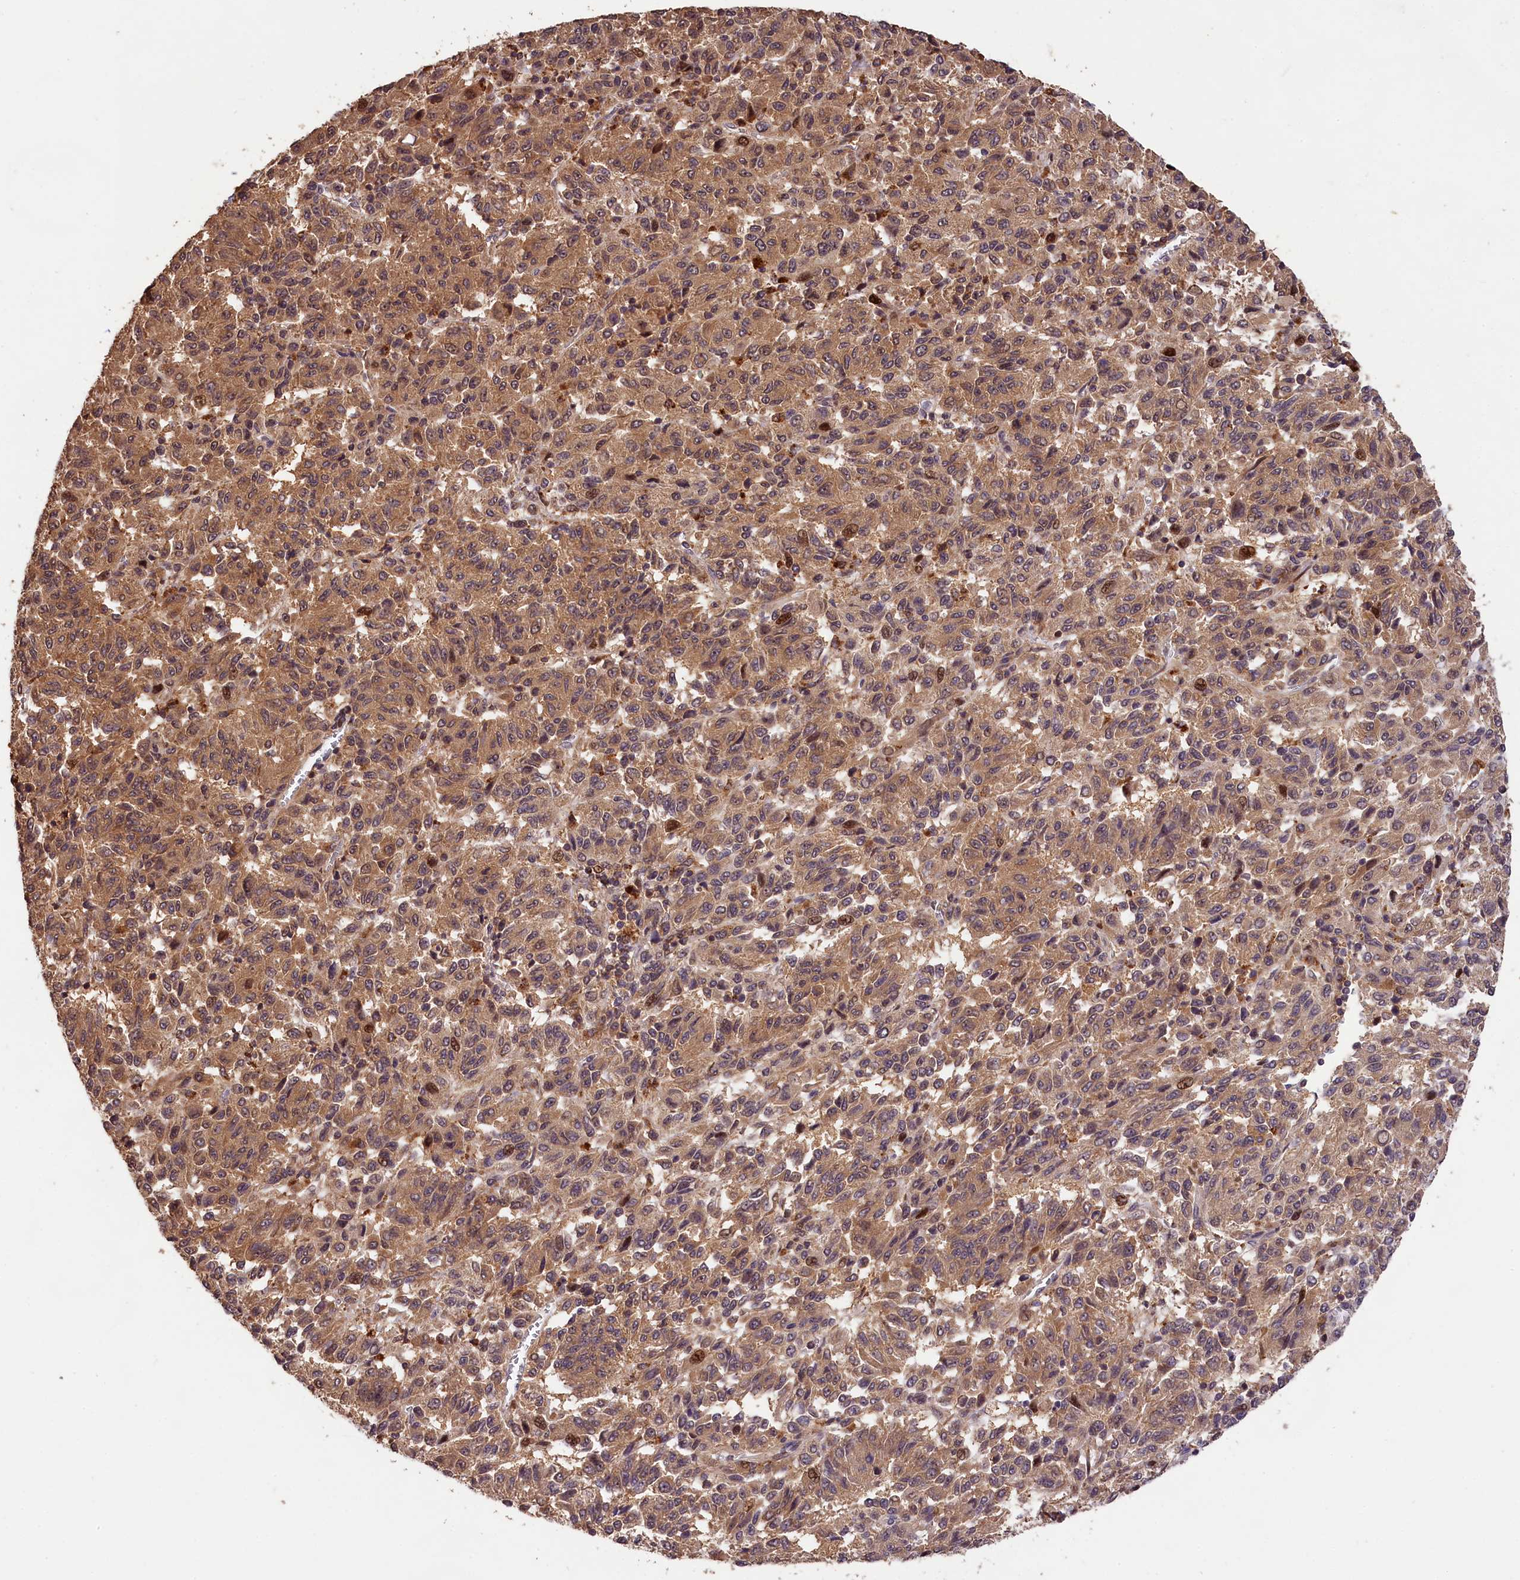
{"staining": {"intensity": "moderate", "quantity": ">75%", "location": "cytoplasmic/membranous,nuclear"}, "tissue": "melanoma", "cell_type": "Tumor cells", "image_type": "cancer", "snomed": [{"axis": "morphology", "description": "Malignant melanoma, Metastatic site"}, {"axis": "topography", "description": "Lung"}], "caption": "Protein expression analysis of human melanoma reveals moderate cytoplasmic/membranous and nuclear staining in approximately >75% of tumor cells.", "gene": "PHAF1", "patient": {"sex": "male", "age": 64}}